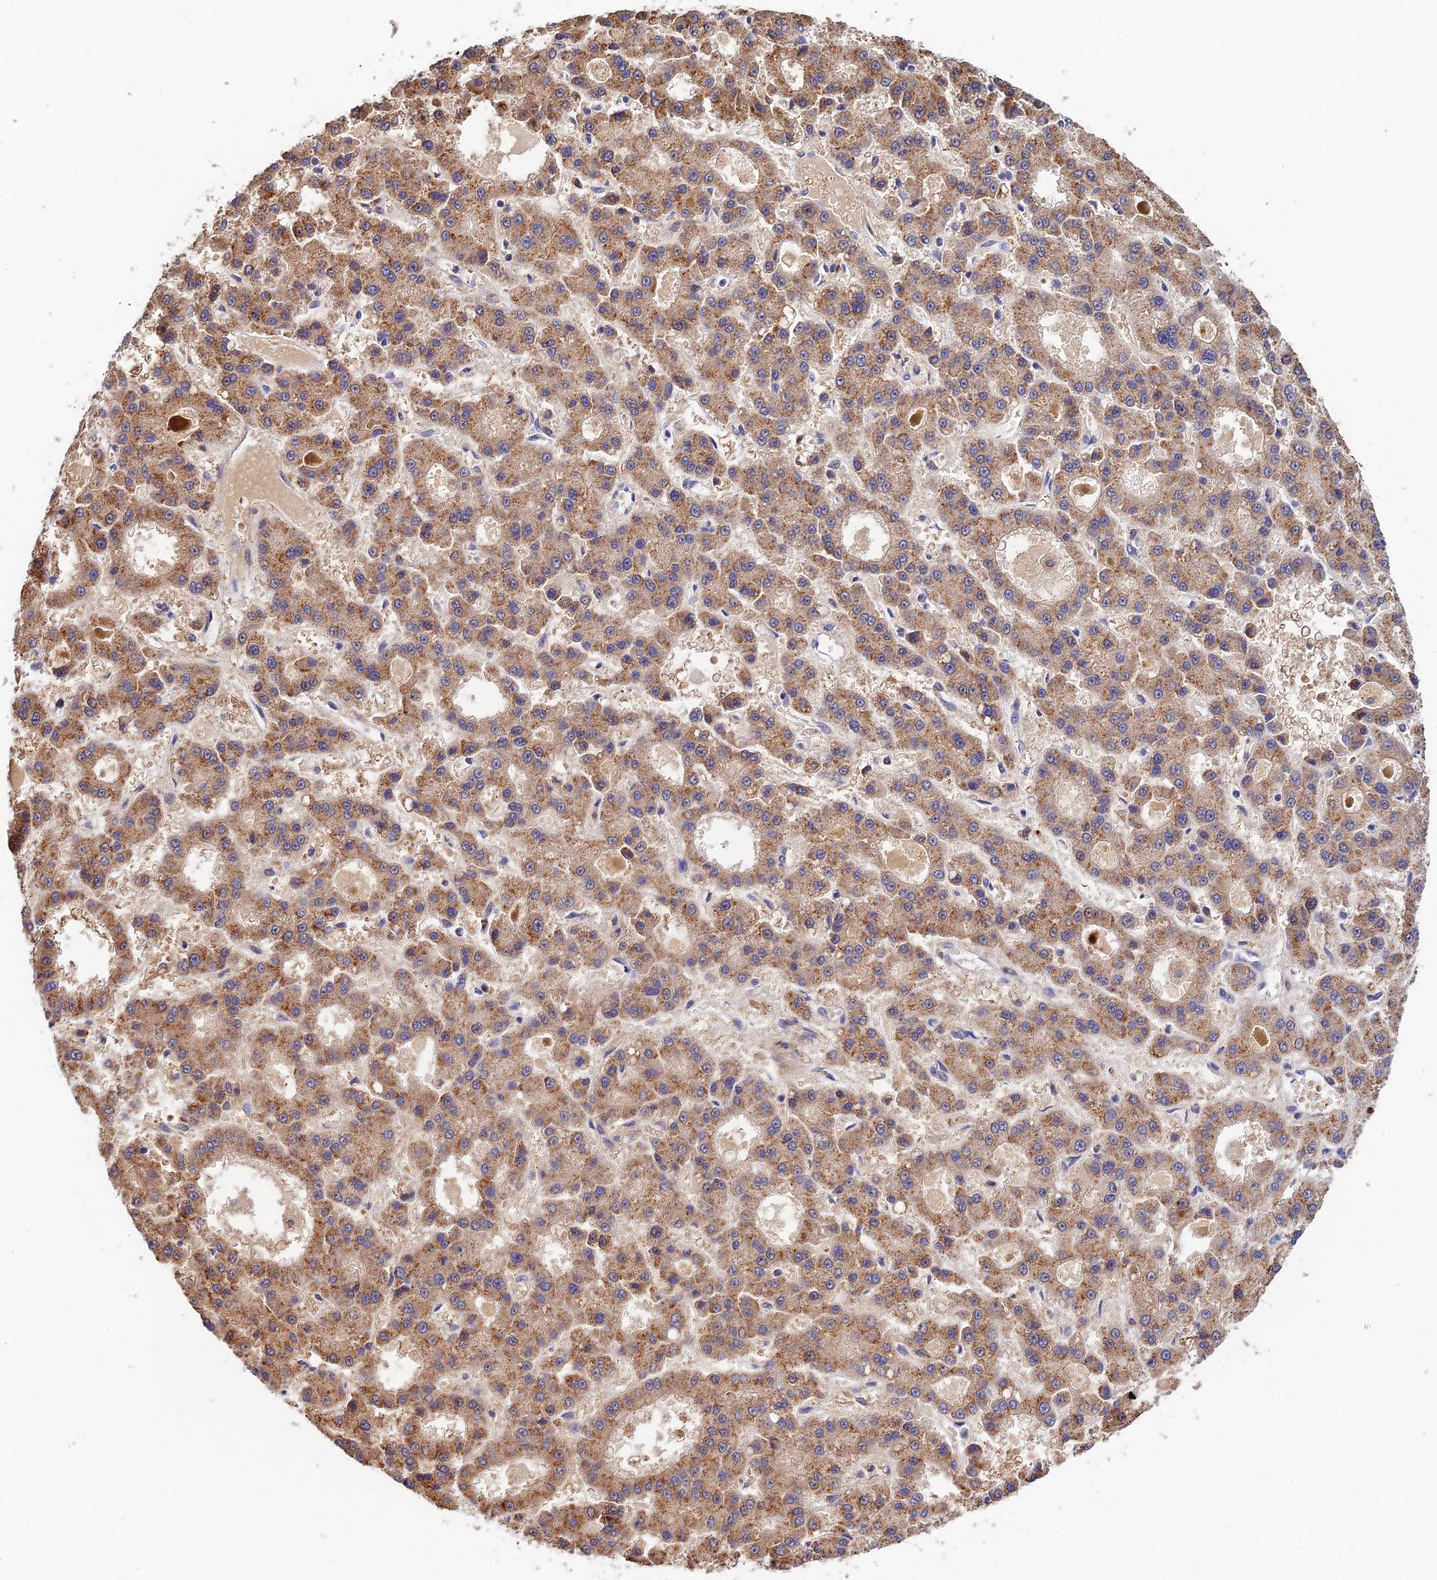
{"staining": {"intensity": "moderate", "quantity": ">75%", "location": "cytoplasmic/membranous"}, "tissue": "liver cancer", "cell_type": "Tumor cells", "image_type": "cancer", "snomed": [{"axis": "morphology", "description": "Carcinoma, Hepatocellular, NOS"}, {"axis": "topography", "description": "Liver"}], "caption": "Liver hepatocellular carcinoma was stained to show a protein in brown. There is medium levels of moderate cytoplasmic/membranous staining in approximately >75% of tumor cells.", "gene": "CWH43", "patient": {"sex": "male", "age": 70}}